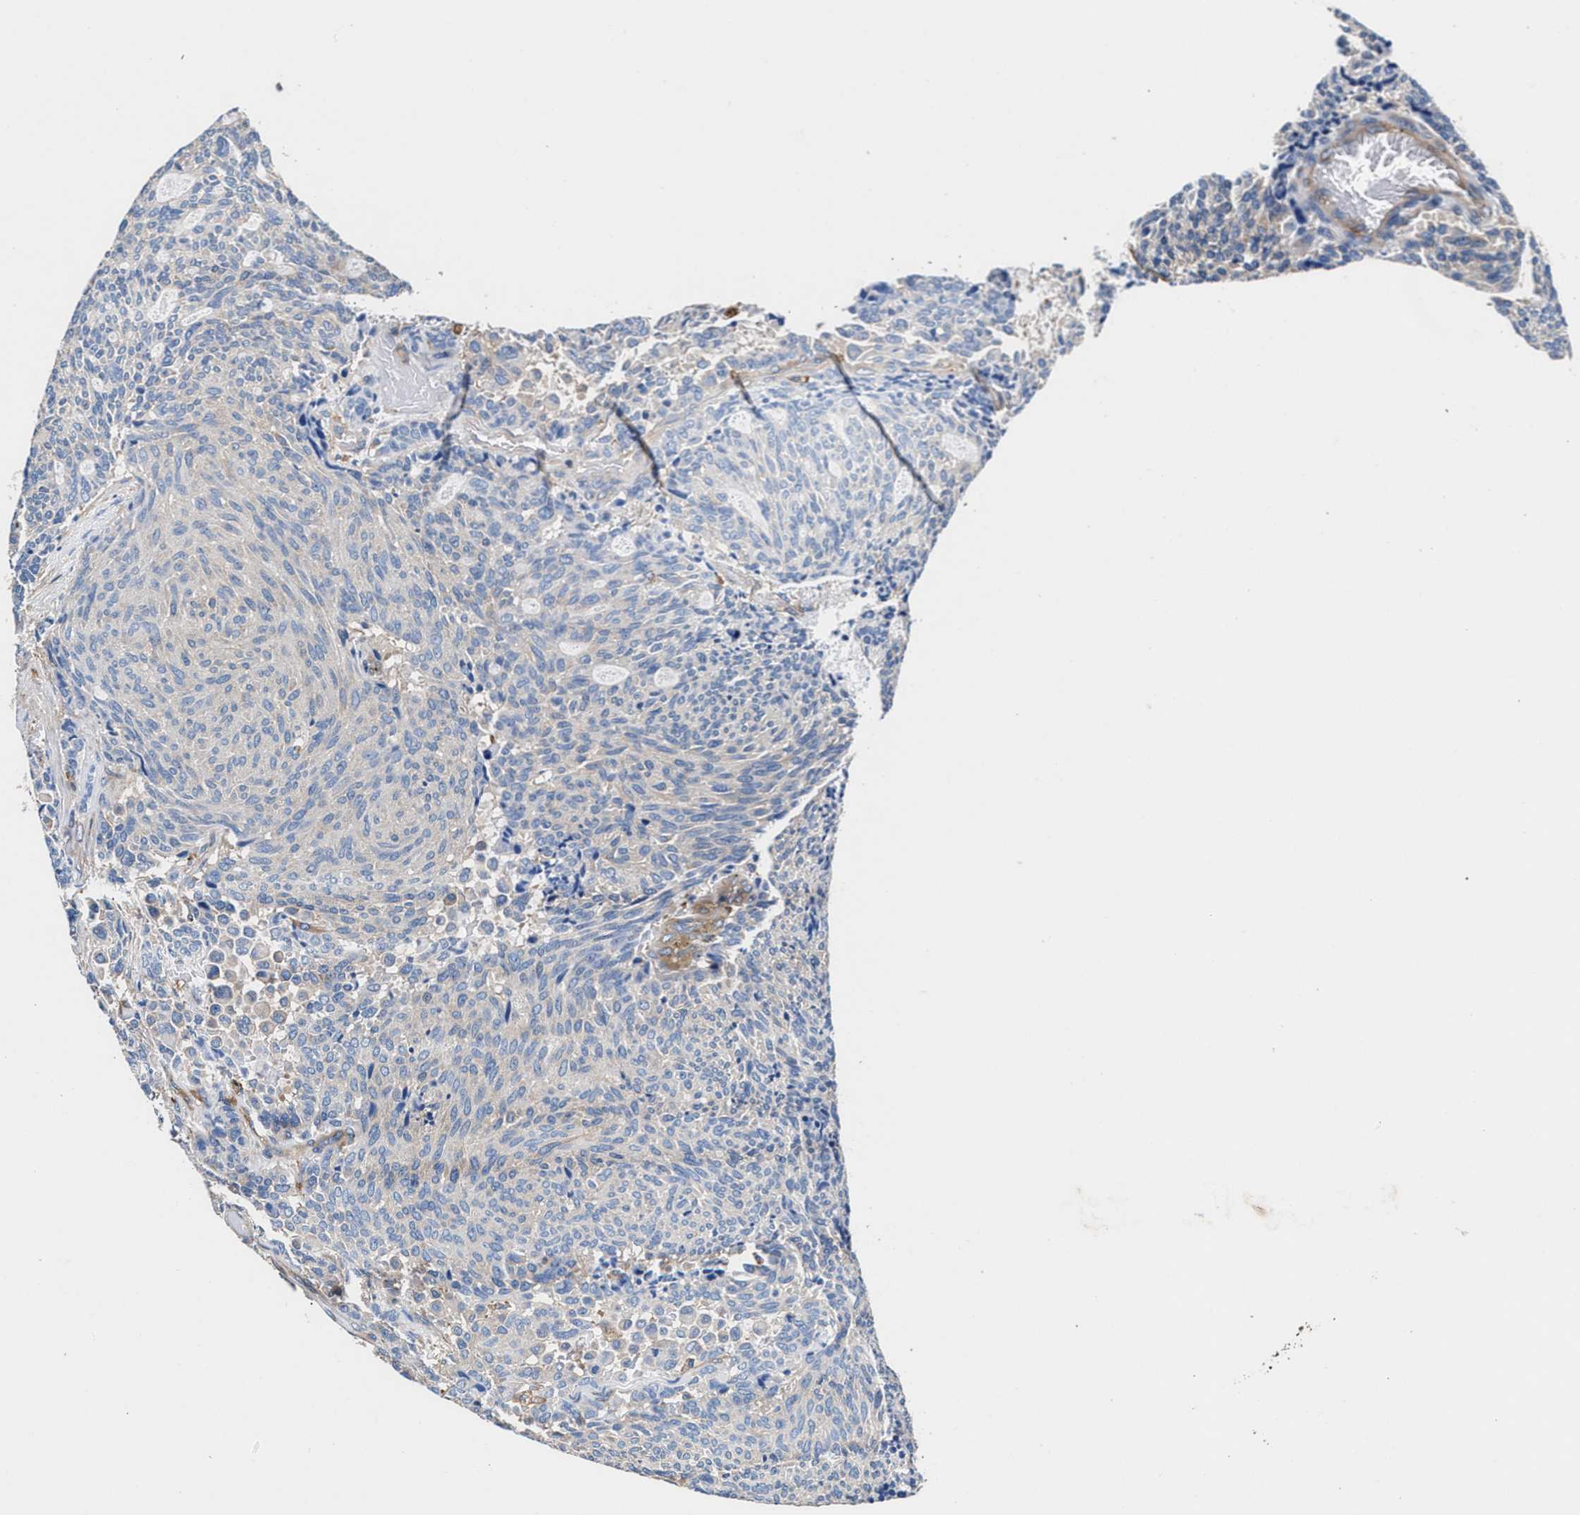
{"staining": {"intensity": "negative", "quantity": "none", "location": "none"}, "tissue": "carcinoid", "cell_type": "Tumor cells", "image_type": "cancer", "snomed": [{"axis": "morphology", "description": "Carcinoid, malignant, NOS"}, {"axis": "topography", "description": "Pancreas"}], "caption": "This is an immunohistochemistry (IHC) photomicrograph of carcinoid. There is no staining in tumor cells.", "gene": "SH3GL1", "patient": {"sex": "female", "age": 54}}